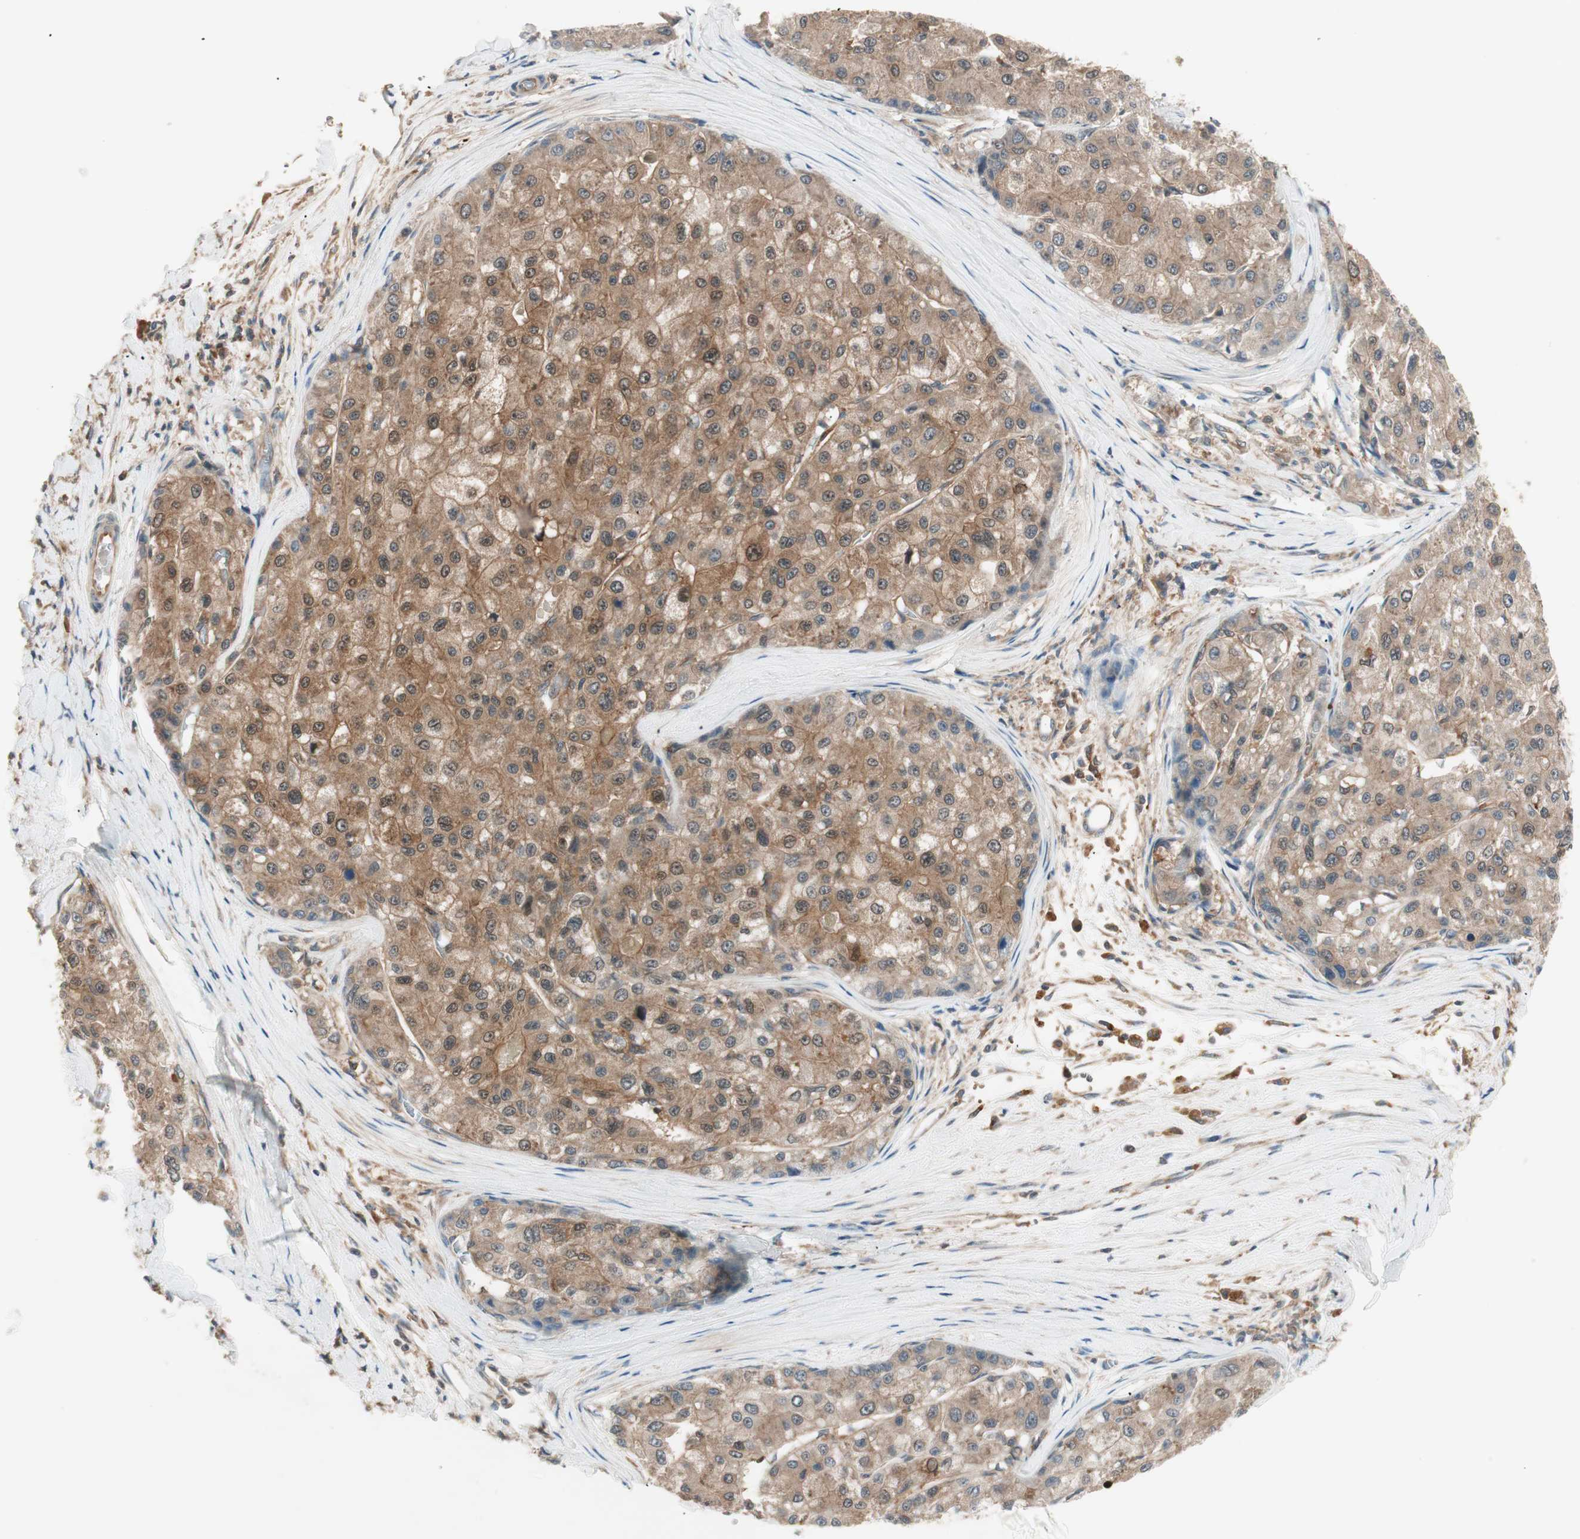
{"staining": {"intensity": "strong", "quantity": ">75%", "location": "cytoplasmic/membranous,nuclear"}, "tissue": "liver cancer", "cell_type": "Tumor cells", "image_type": "cancer", "snomed": [{"axis": "morphology", "description": "Carcinoma, Hepatocellular, NOS"}, {"axis": "topography", "description": "Liver"}], "caption": "Tumor cells exhibit high levels of strong cytoplasmic/membranous and nuclear staining in about >75% of cells in human hepatocellular carcinoma (liver). The protein of interest is shown in brown color, while the nuclei are stained blue.", "gene": "GALT", "patient": {"sex": "male", "age": 80}}